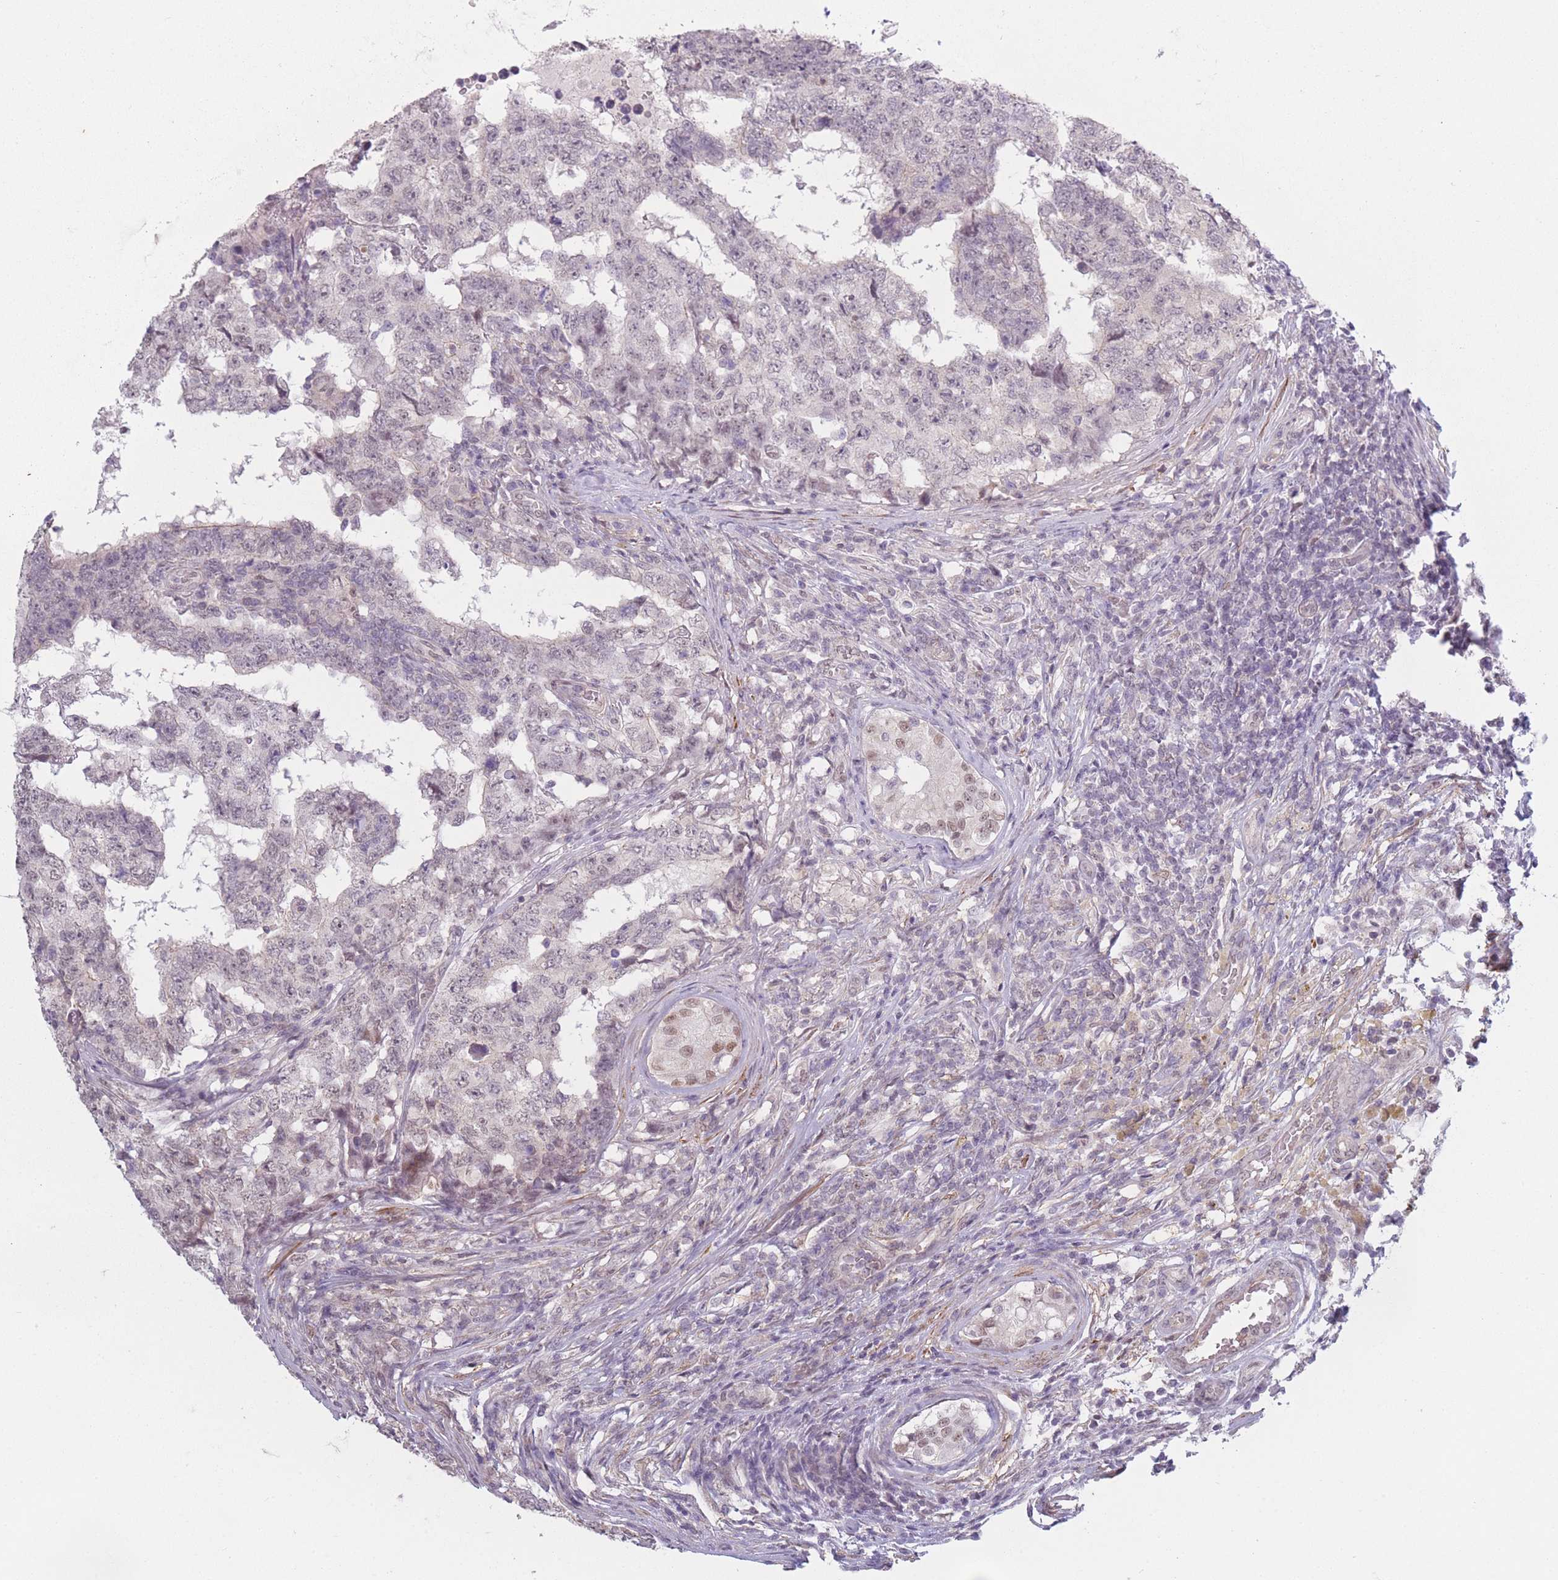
{"staining": {"intensity": "negative", "quantity": "none", "location": "none"}, "tissue": "testis cancer", "cell_type": "Tumor cells", "image_type": "cancer", "snomed": [{"axis": "morphology", "description": "Carcinoma, Embryonal, NOS"}, {"axis": "topography", "description": "Testis"}], "caption": "Micrograph shows no significant protein staining in tumor cells of testis cancer.", "gene": "SIN3B", "patient": {"sex": "male", "age": 25}}